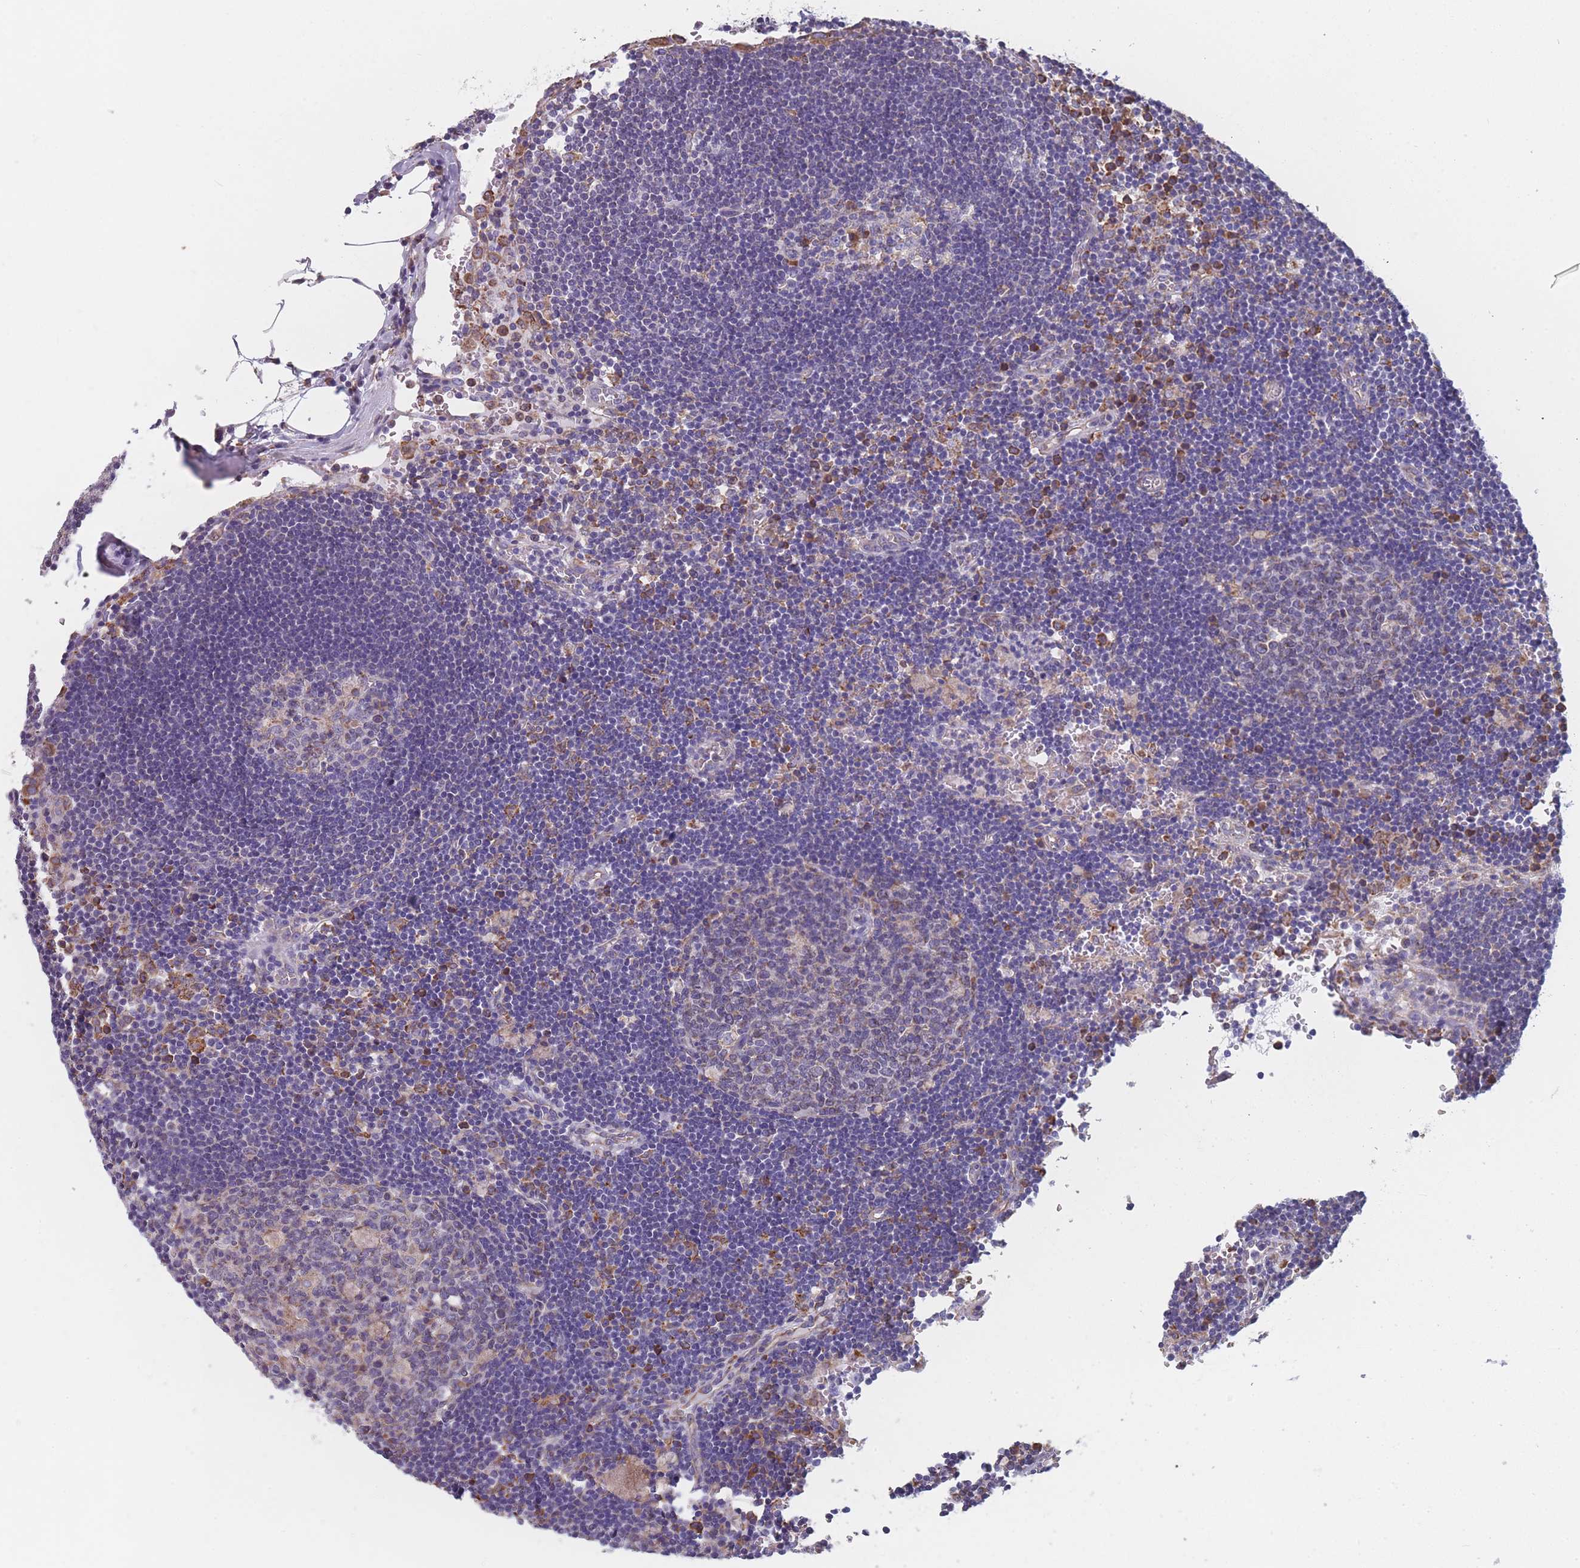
{"staining": {"intensity": "negative", "quantity": "none", "location": "none"}, "tissue": "lymph node", "cell_type": "Germinal center cells", "image_type": "normal", "snomed": [{"axis": "morphology", "description": "Normal tissue, NOS"}, {"axis": "topography", "description": "Lymph node"}], "caption": "This is a histopathology image of immunohistochemistry (IHC) staining of normal lymph node, which shows no expression in germinal center cells. (DAB immunohistochemistry (IHC), high magnification).", "gene": "OR7C2", "patient": {"sex": "male", "age": 62}}